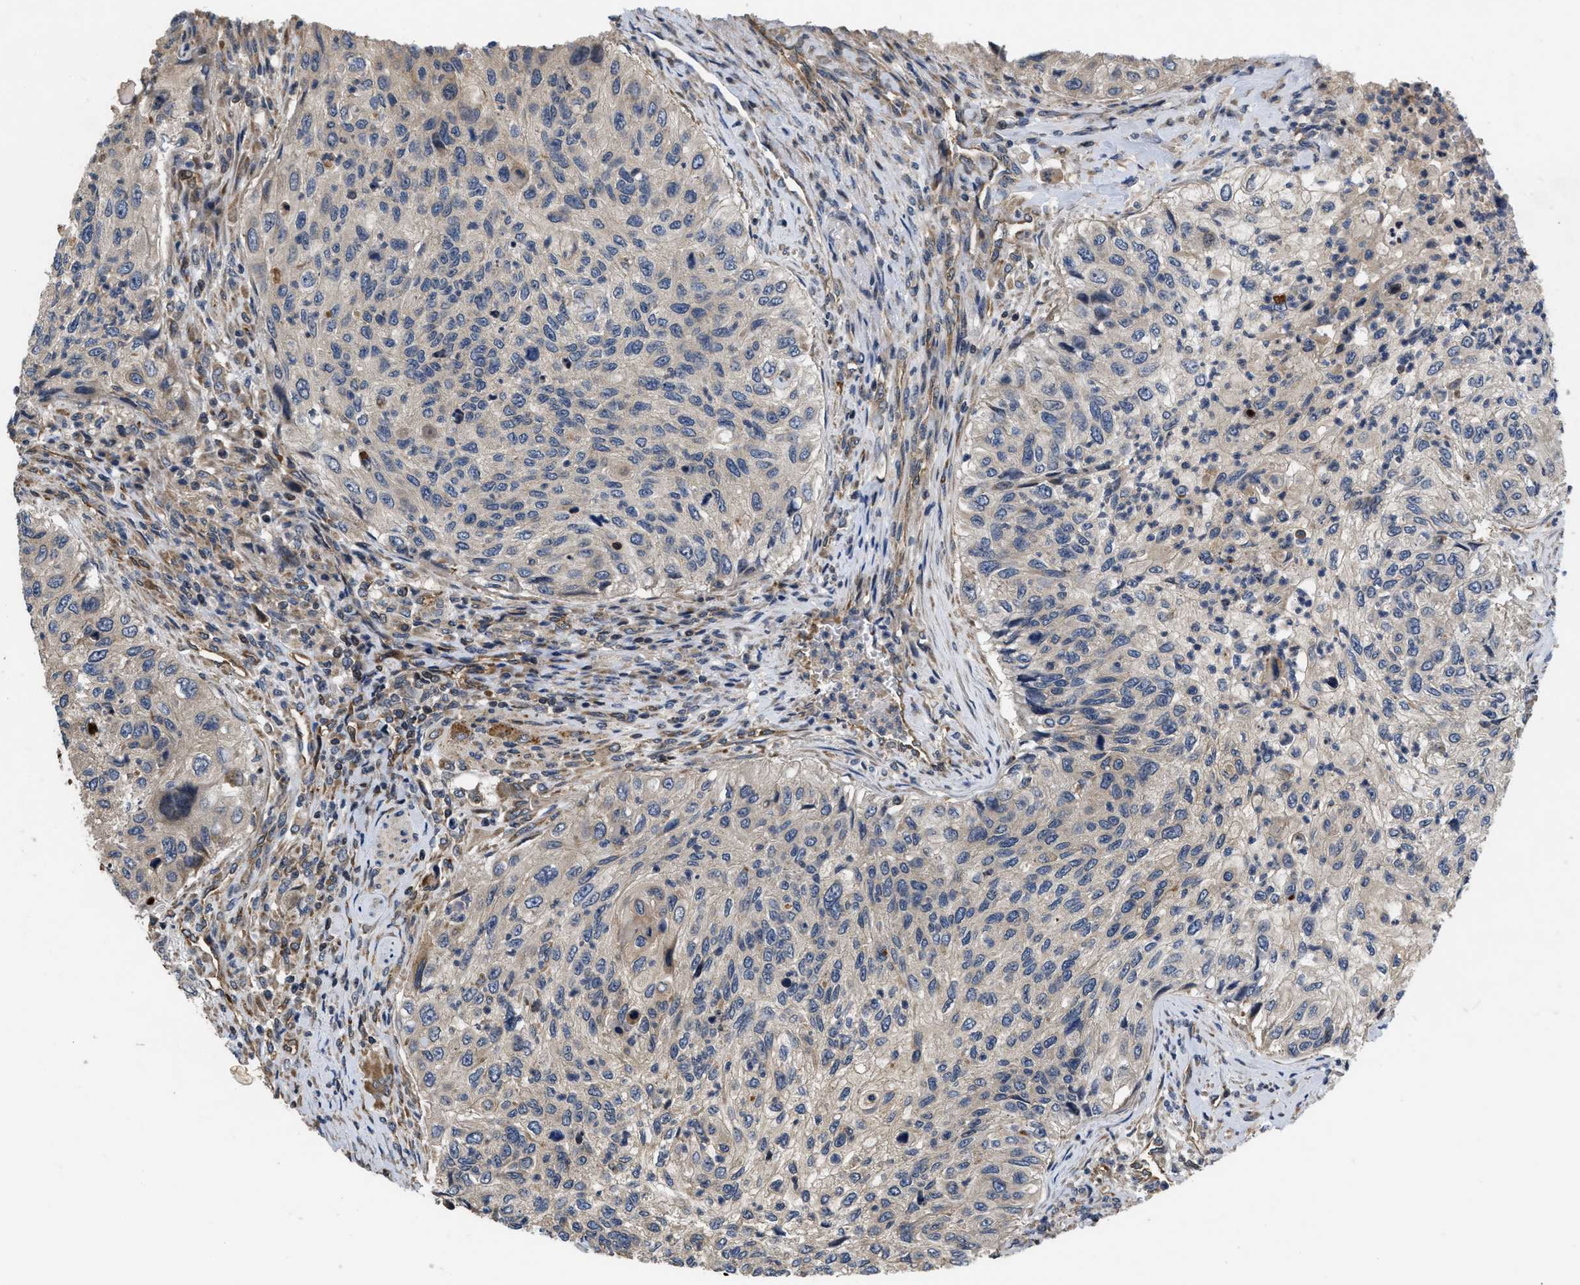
{"staining": {"intensity": "weak", "quantity": "<25%", "location": "cytoplasmic/membranous"}, "tissue": "urothelial cancer", "cell_type": "Tumor cells", "image_type": "cancer", "snomed": [{"axis": "morphology", "description": "Urothelial carcinoma, High grade"}, {"axis": "topography", "description": "Urinary bladder"}], "caption": "Immunohistochemistry (IHC) micrograph of neoplastic tissue: human urothelial cancer stained with DAB exhibits no significant protein staining in tumor cells.", "gene": "HMGCR", "patient": {"sex": "female", "age": 60}}